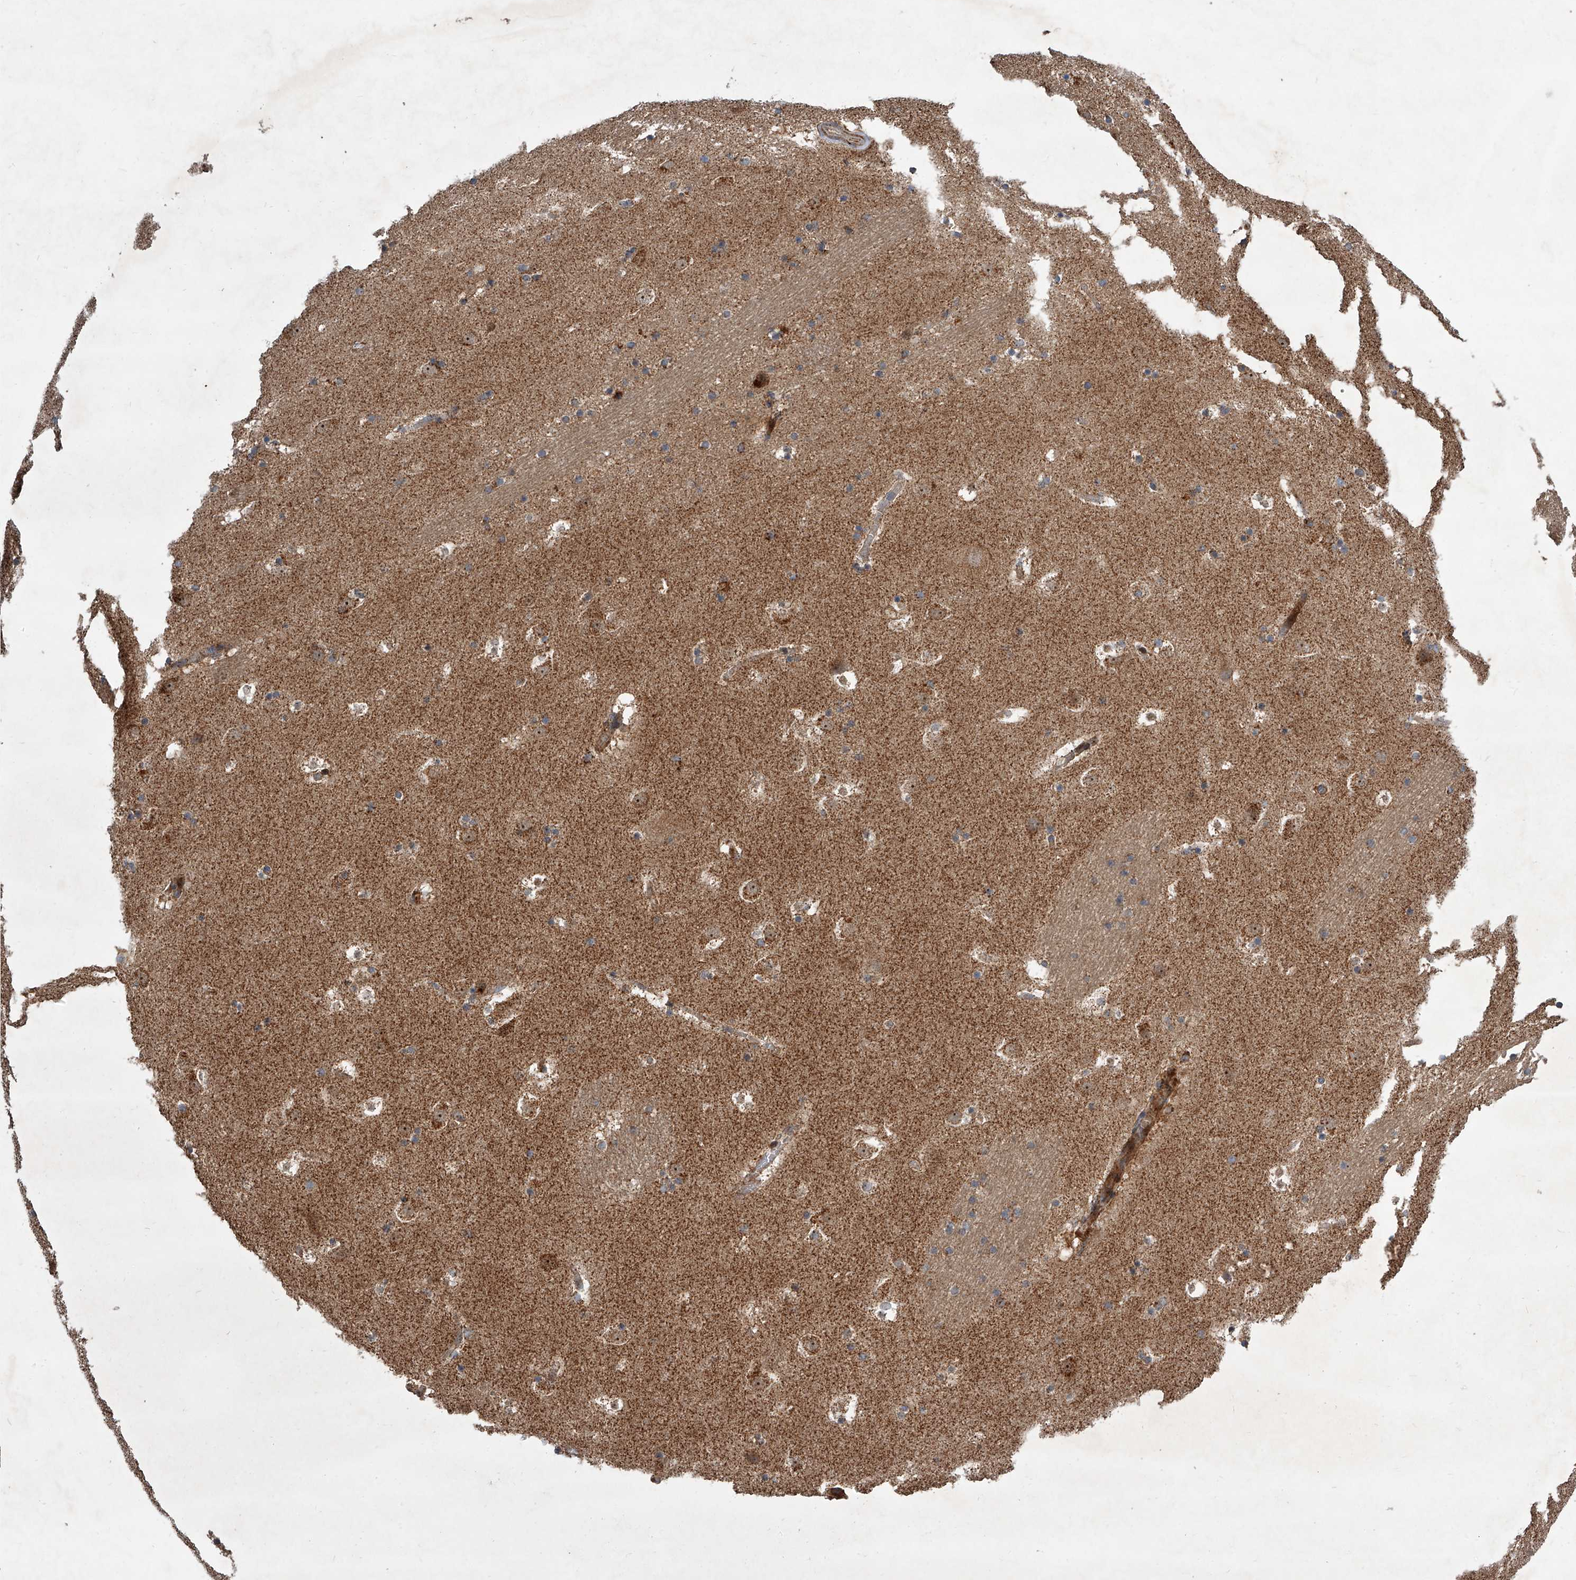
{"staining": {"intensity": "moderate", "quantity": "25%-75%", "location": "cytoplasmic/membranous"}, "tissue": "caudate", "cell_type": "Glial cells", "image_type": "normal", "snomed": [{"axis": "morphology", "description": "Normal tissue, NOS"}, {"axis": "topography", "description": "Lateral ventricle wall"}], "caption": "Immunohistochemical staining of normal human caudate reveals 25%-75% levels of moderate cytoplasmic/membranous protein expression in about 25%-75% of glial cells. The staining was performed using DAB to visualize the protein expression in brown, while the nuclei were stained in blue with hematoxylin (Magnification: 20x).", "gene": "USP47", "patient": {"sex": "male", "age": 45}}